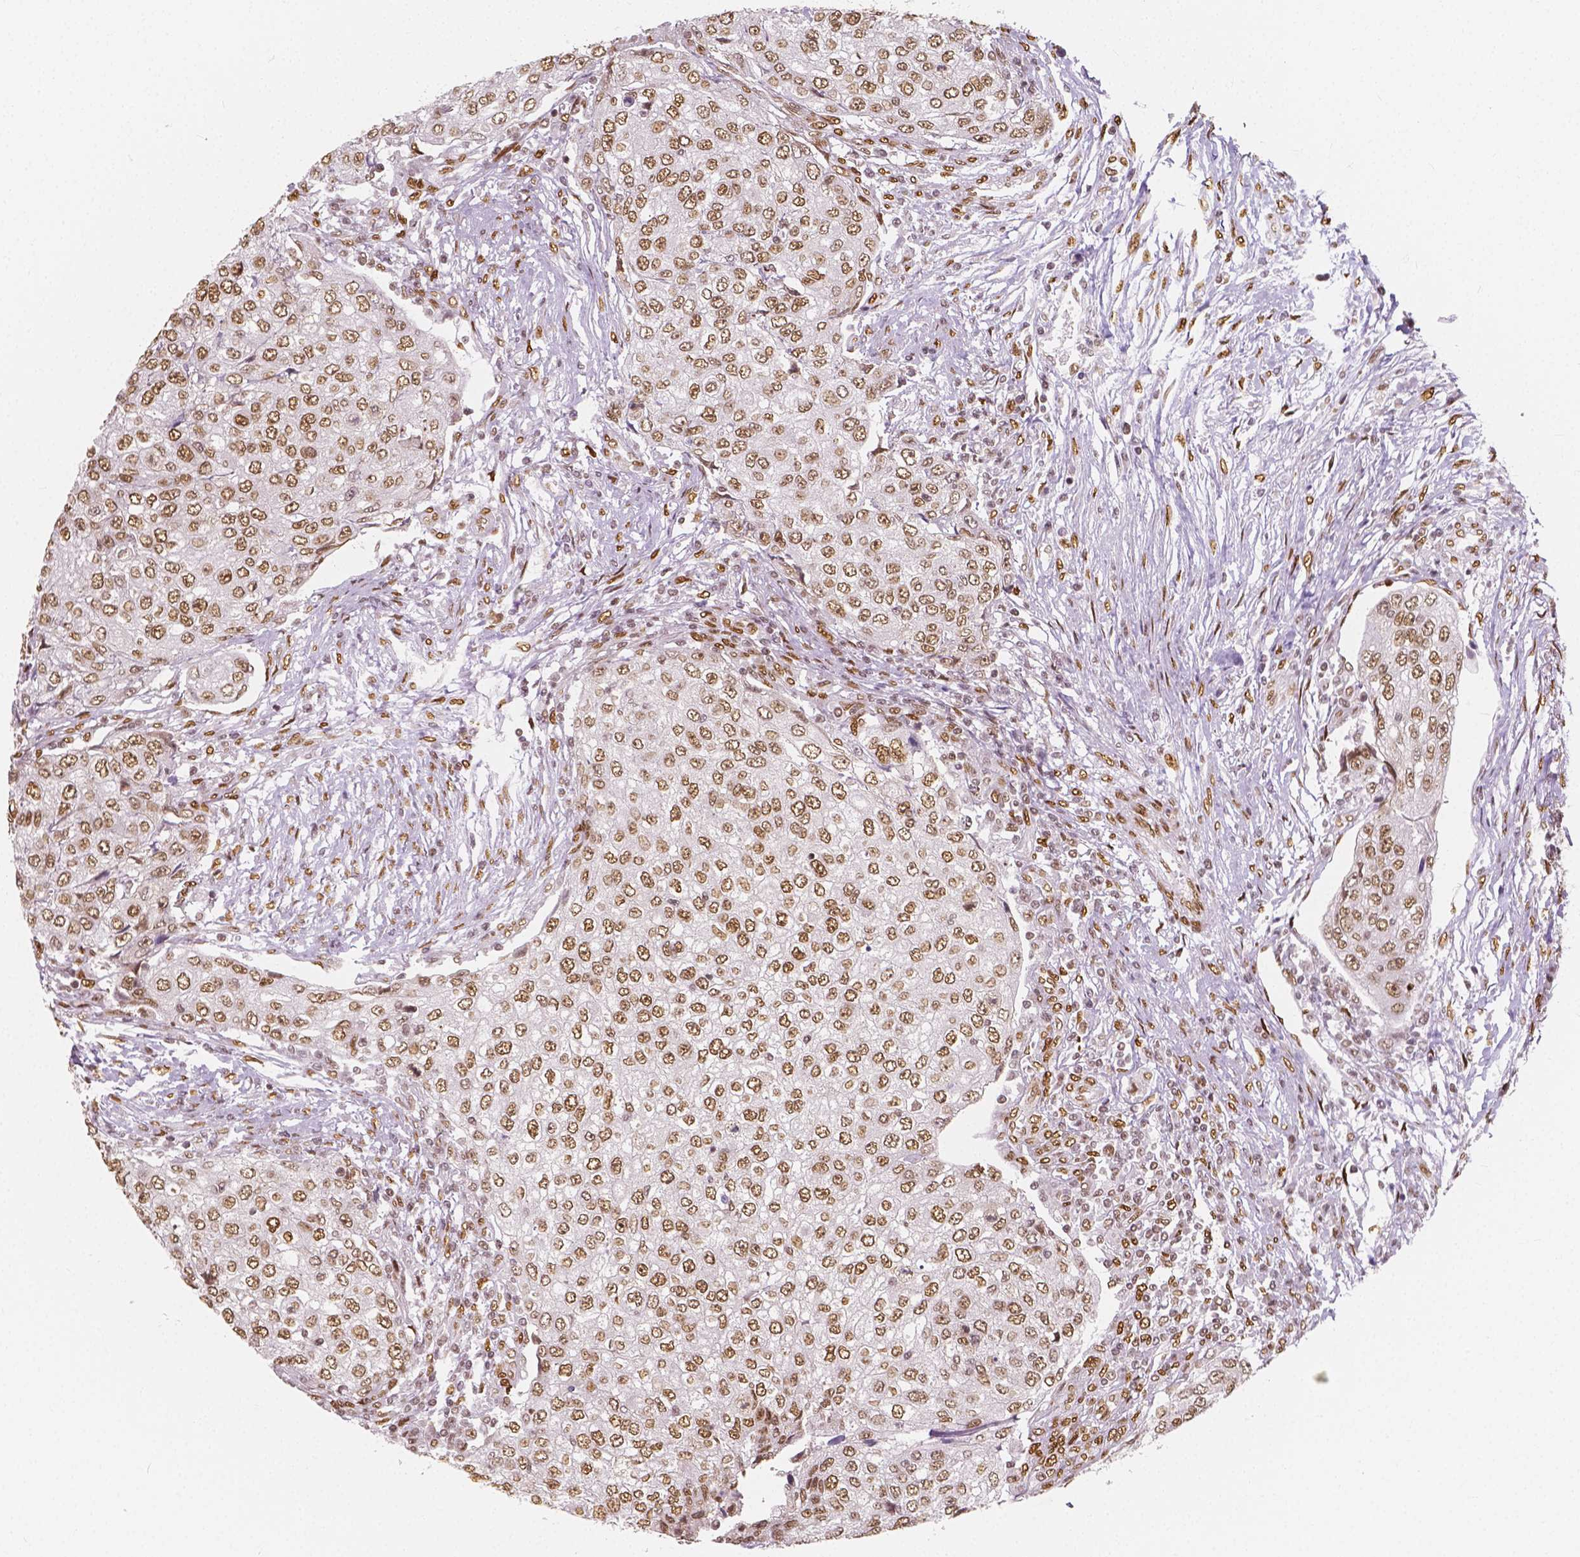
{"staining": {"intensity": "moderate", "quantity": ">75%", "location": "nuclear"}, "tissue": "urothelial cancer", "cell_type": "Tumor cells", "image_type": "cancer", "snomed": [{"axis": "morphology", "description": "Urothelial carcinoma, High grade"}, {"axis": "topography", "description": "Urinary bladder"}], "caption": "DAB (3,3'-diaminobenzidine) immunohistochemical staining of urothelial cancer exhibits moderate nuclear protein expression in about >75% of tumor cells.", "gene": "NUCKS1", "patient": {"sex": "female", "age": 78}}